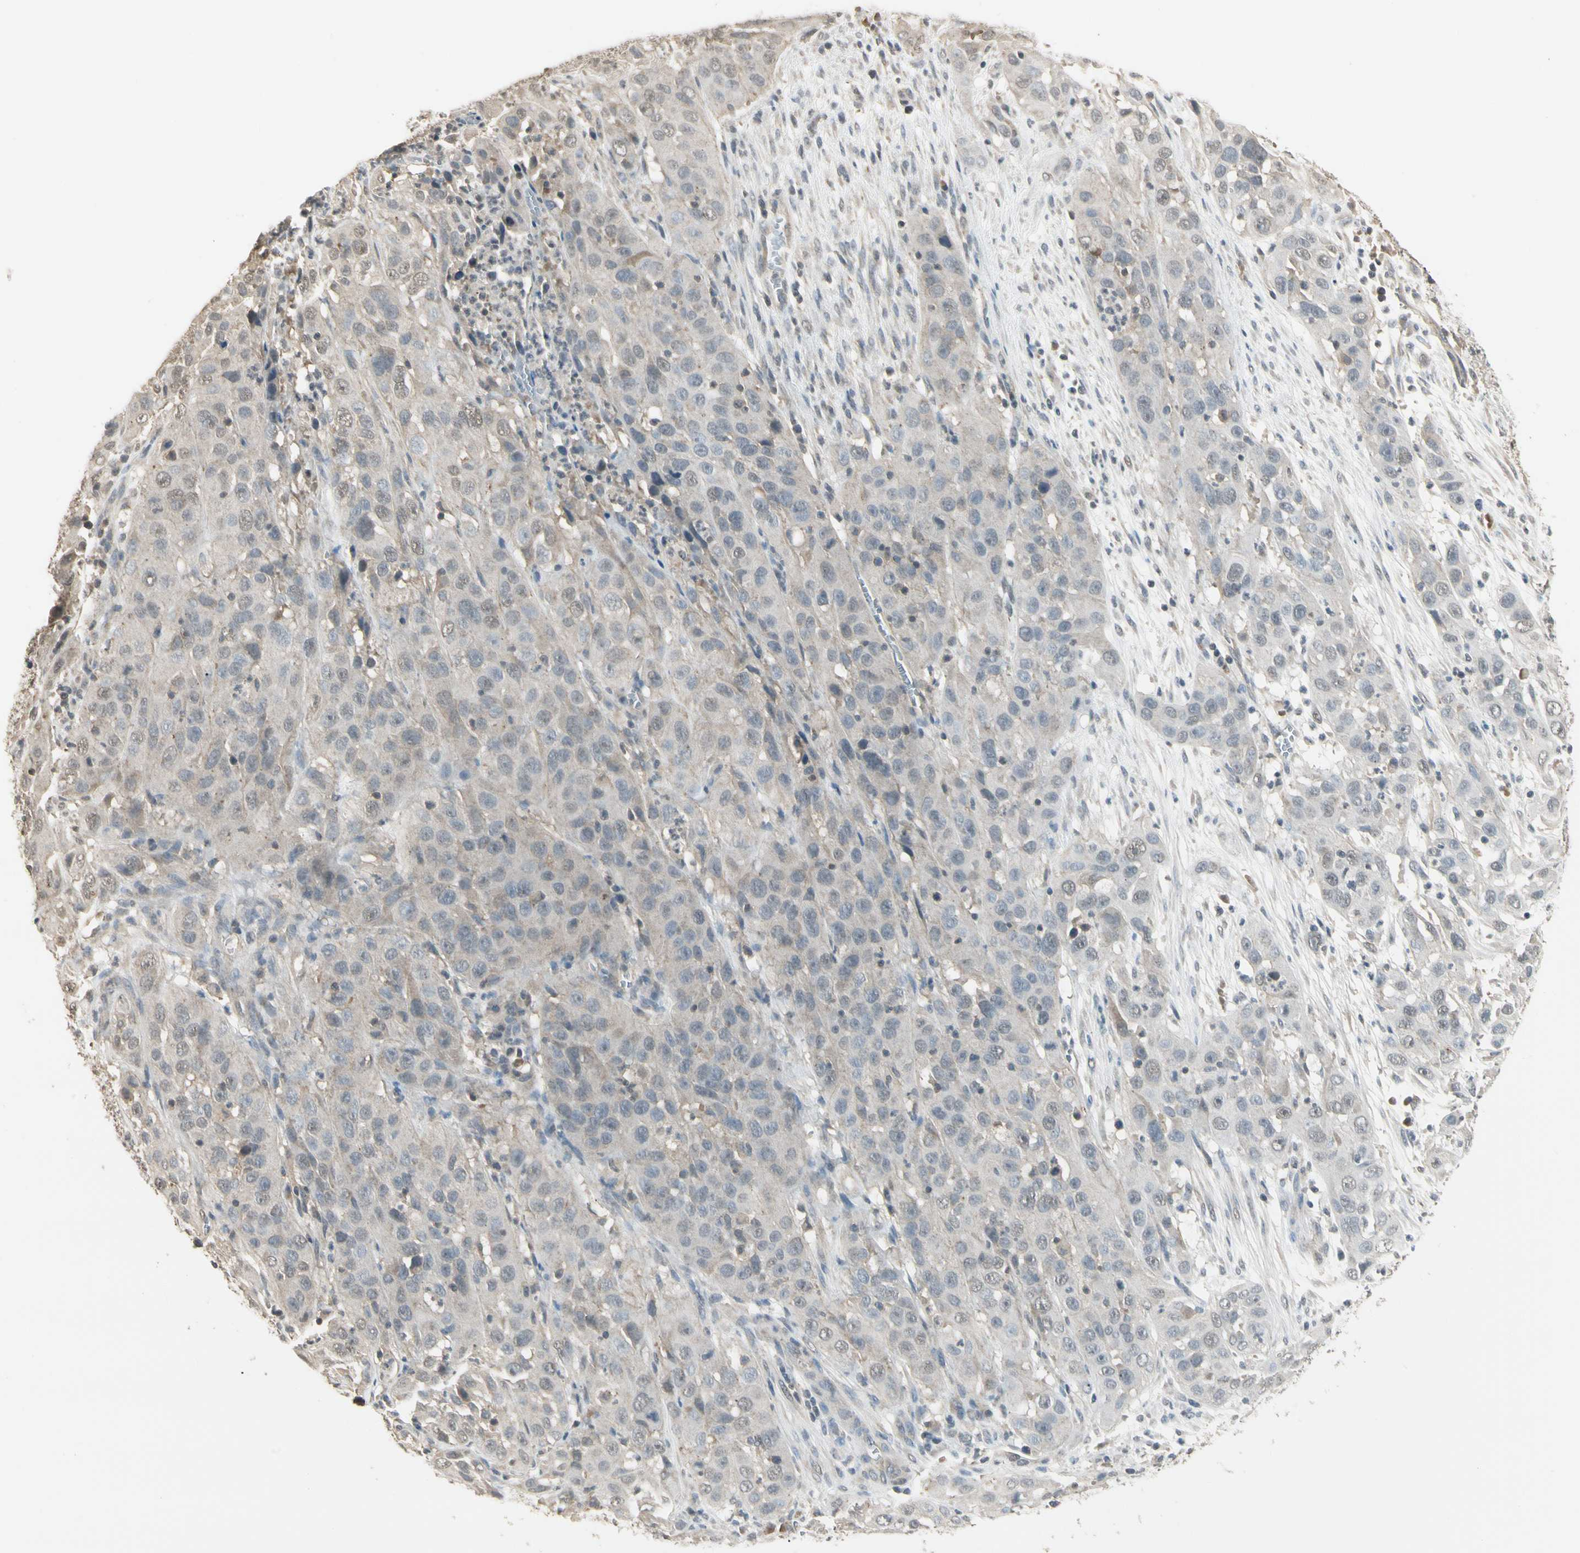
{"staining": {"intensity": "weak", "quantity": "25%-75%", "location": "cytoplasmic/membranous"}, "tissue": "cervical cancer", "cell_type": "Tumor cells", "image_type": "cancer", "snomed": [{"axis": "morphology", "description": "Squamous cell carcinoma, NOS"}, {"axis": "topography", "description": "Cervix"}], "caption": "A micrograph showing weak cytoplasmic/membranous staining in about 25%-75% of tumor cells in squamous cell carcinoma (cervical), as visualized by brown immunohistochemical staining.", "gene": "SGCA", "patient": {"sex": "female", "age": 32}}